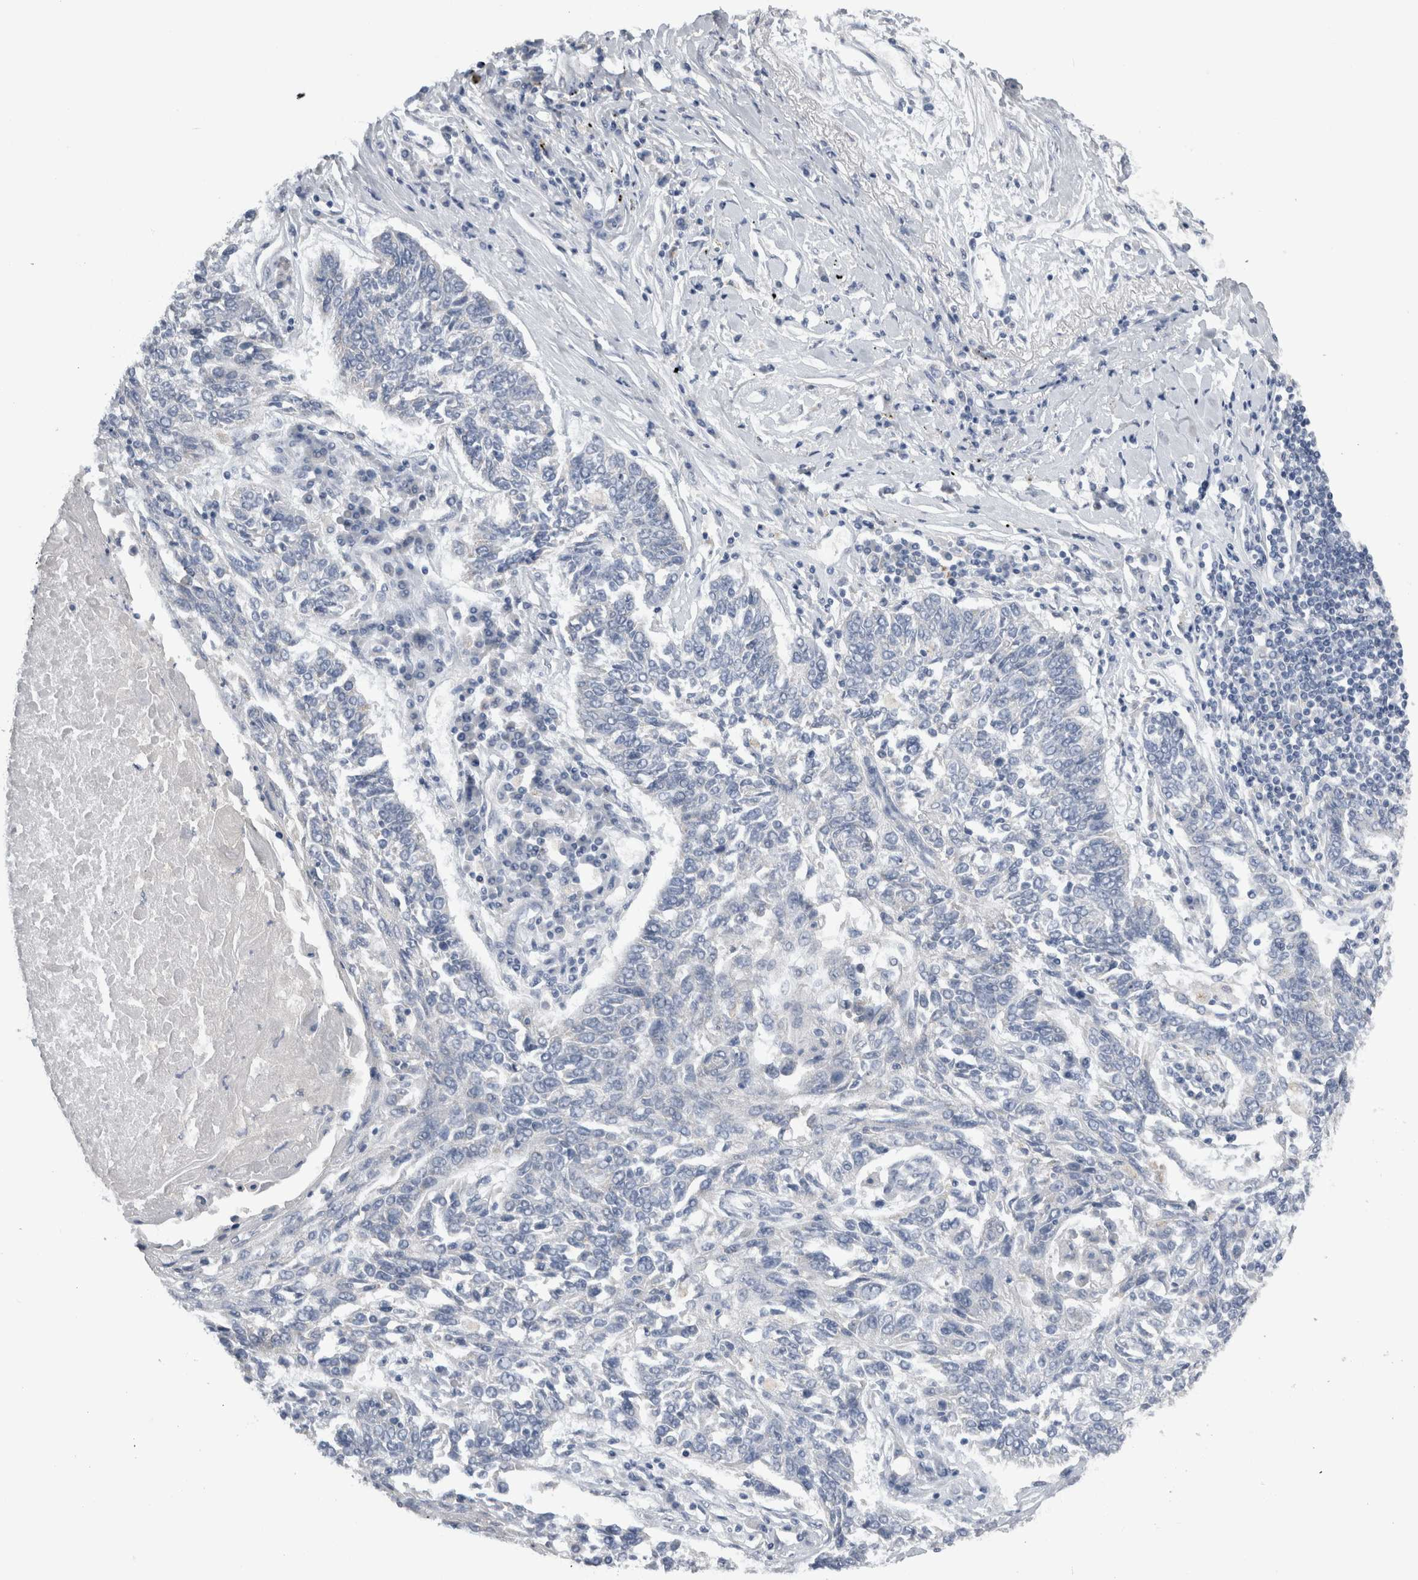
{"staining": {"intensity": "negative", "quantity": "none", "location": "none"}, "tissue": "lung cancer", "cell_type": "Tumor cells", "image_type": "cancer", "snomed": [{"axis": "morphology", "description": "Normal tissue, NOS"}, {"axis": "morphology", "description": "Squamous cell carcinoma, NOS"}, {"axis": "topography", "description": "Cartilage tissue"}, {"axis": "topography", "description": "Bronchus"}, {"axis": "topography", "description": "Lung"}], "caption": "This photomicrograph is of lung cancer (squamous cell carcinoma) stained with IHC to label a protein in brown with the nuclei are counter-stained blue. There is no staining in tumor cells.", "gene": "DHRS4", "patient": {"sex": "female", "age": 49}}